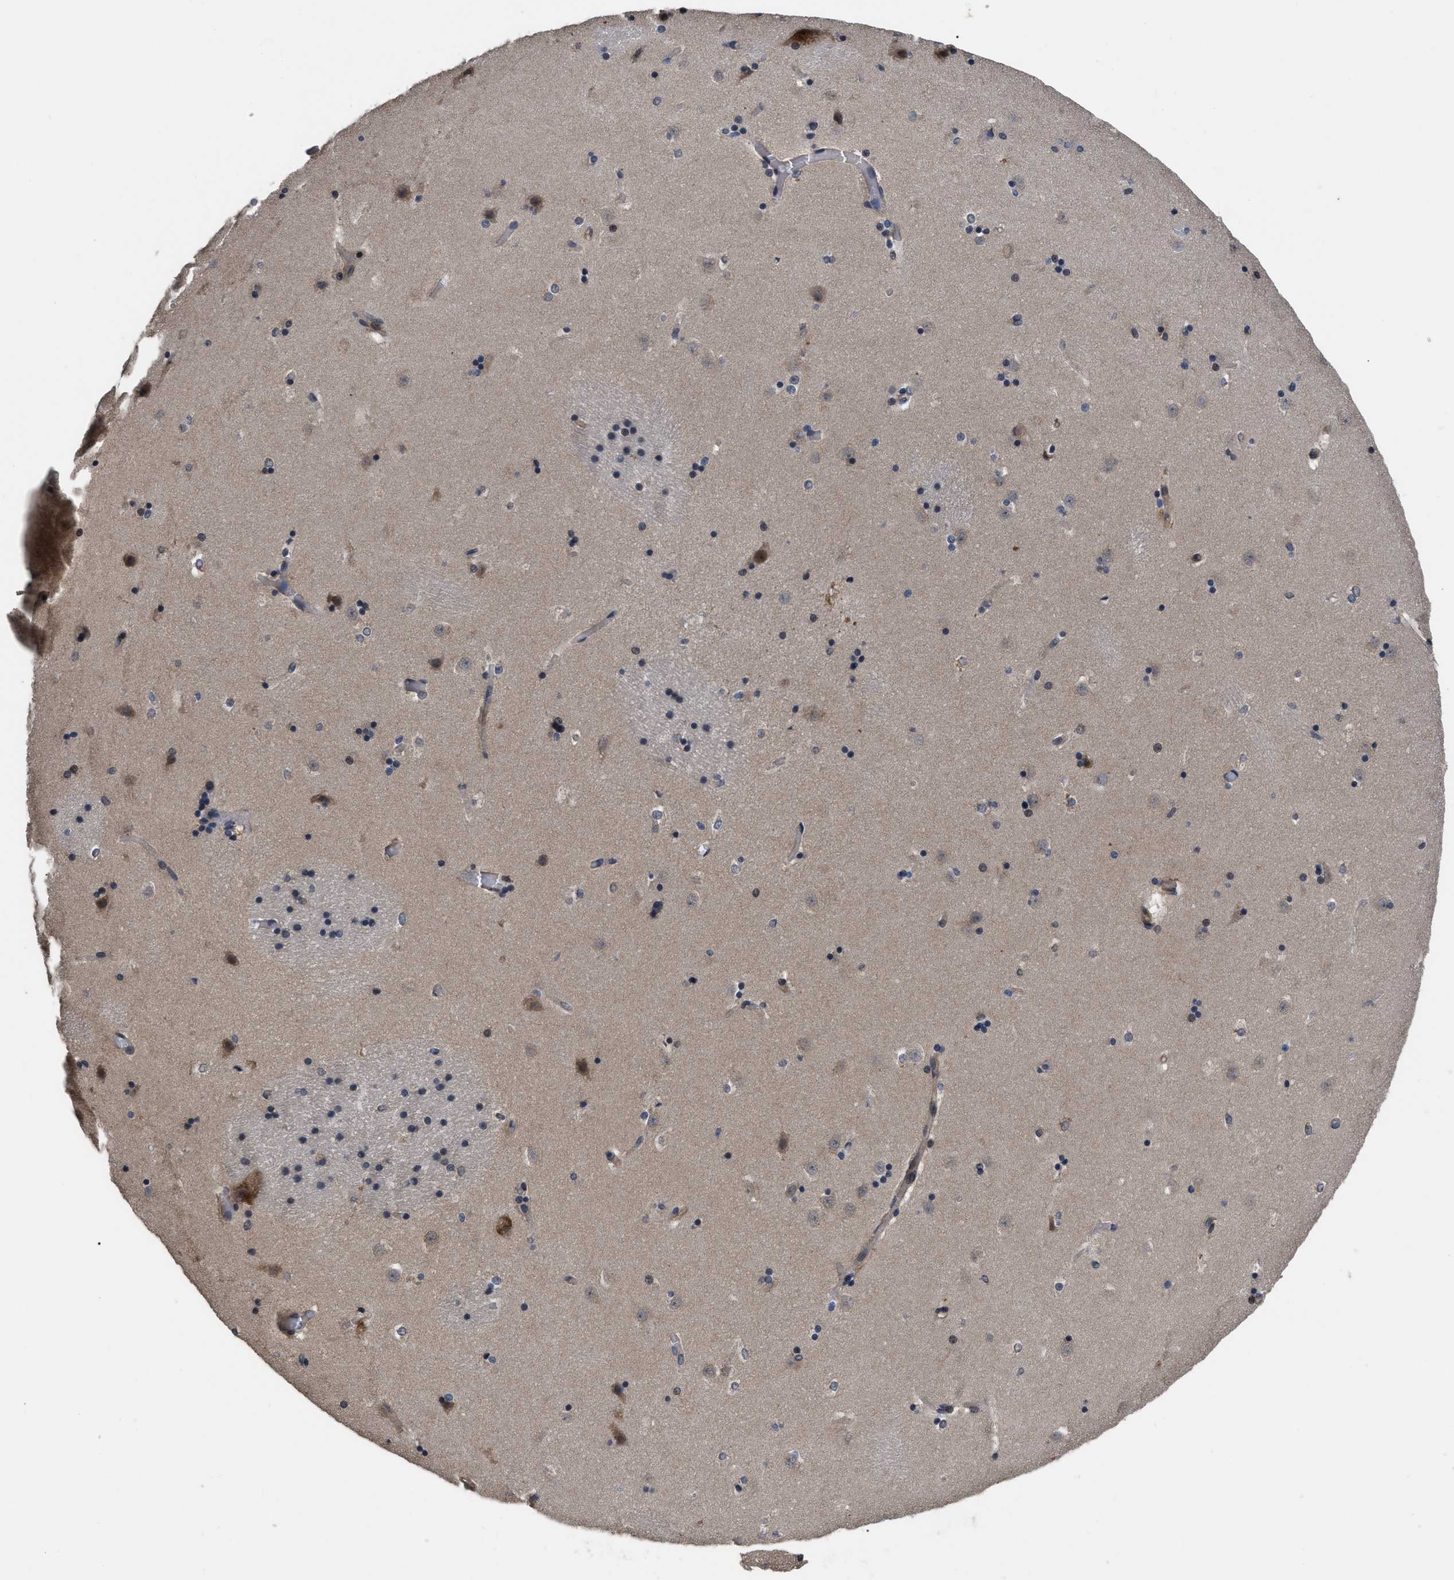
{"staining": {"intensity": "moderate", "quantity": "<25%", "location": "cytoplasmic/membranous"}, "tissue": "caudate", "cell_type": "Glial cells", "image_type": "normal", "snomed": [{"axis": "morphology", "description": "Normal tissue, NOS"}, {"axis": "topography", "description": "Lateral ventricle wall"}], "caption": "A brown stain shows moderate cytoplasmic/membranous positivity of a protein in glial cells of normal human caudate. The protein of interest is shown in brown color, while the nuclei are stained blue.", "gene": "DNAJC14", "patient": {"sex": "male", "age": 45}}